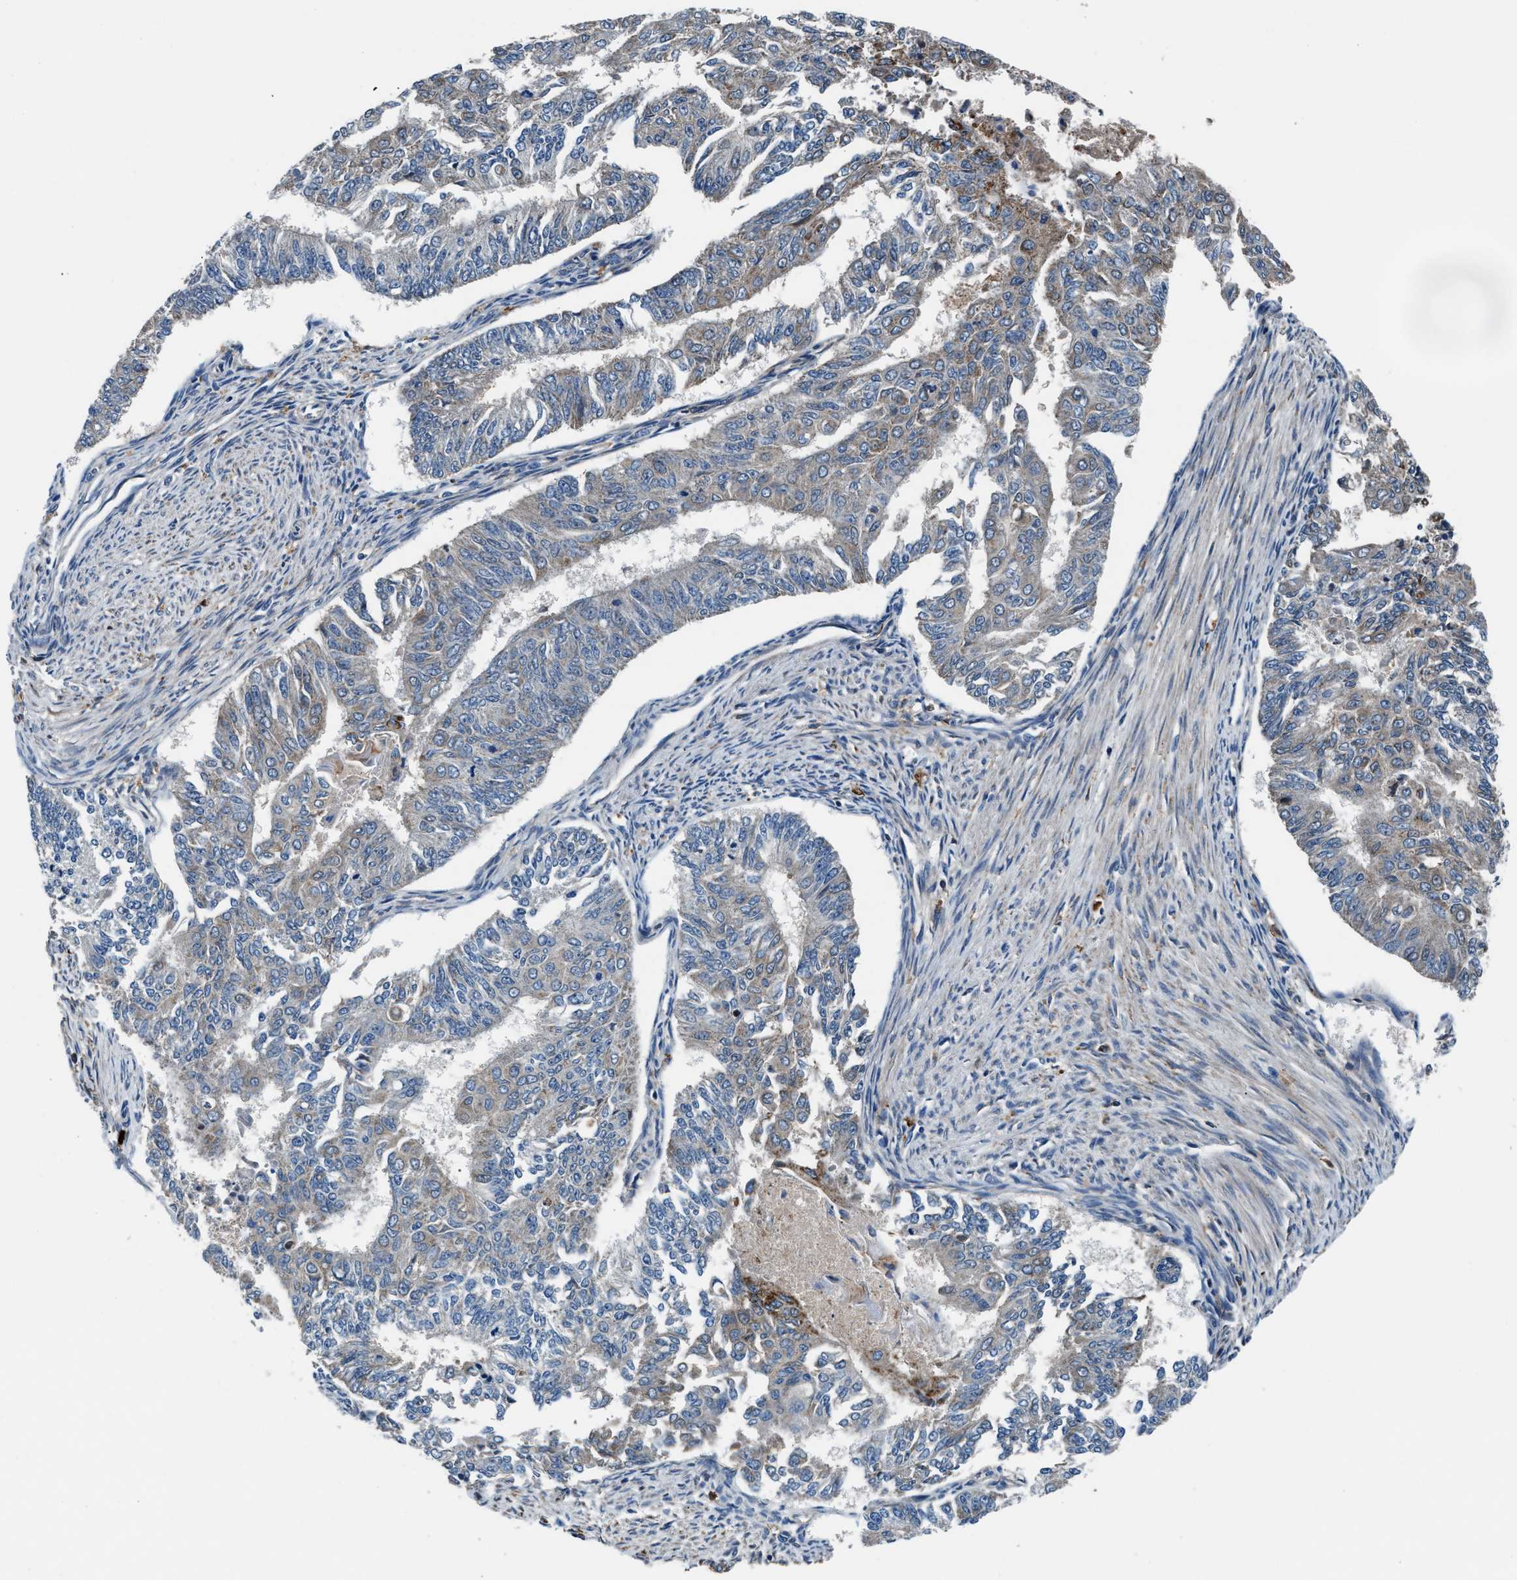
{"staining": {"intensity": "weak", "quantity": "<25%", "location": "cytoplasmic/membranous"}, "tissue": "endometrial cancer", "cell_type": "Tumor cells", "image_type": "cancer", "snomed": [{"axis": "morphology", "description": "Adenocarcinoma, NOS"}, {"axis": "topography", "description": "Endometrium"}], "caption": "A high-resolution photomicrograph shows IHC staining of endometrial adenocarcinoma, which reveals no significant expression in tumor cells.", "gene": "FAM221A", "patient": {"sex": "female", "age": 32}}